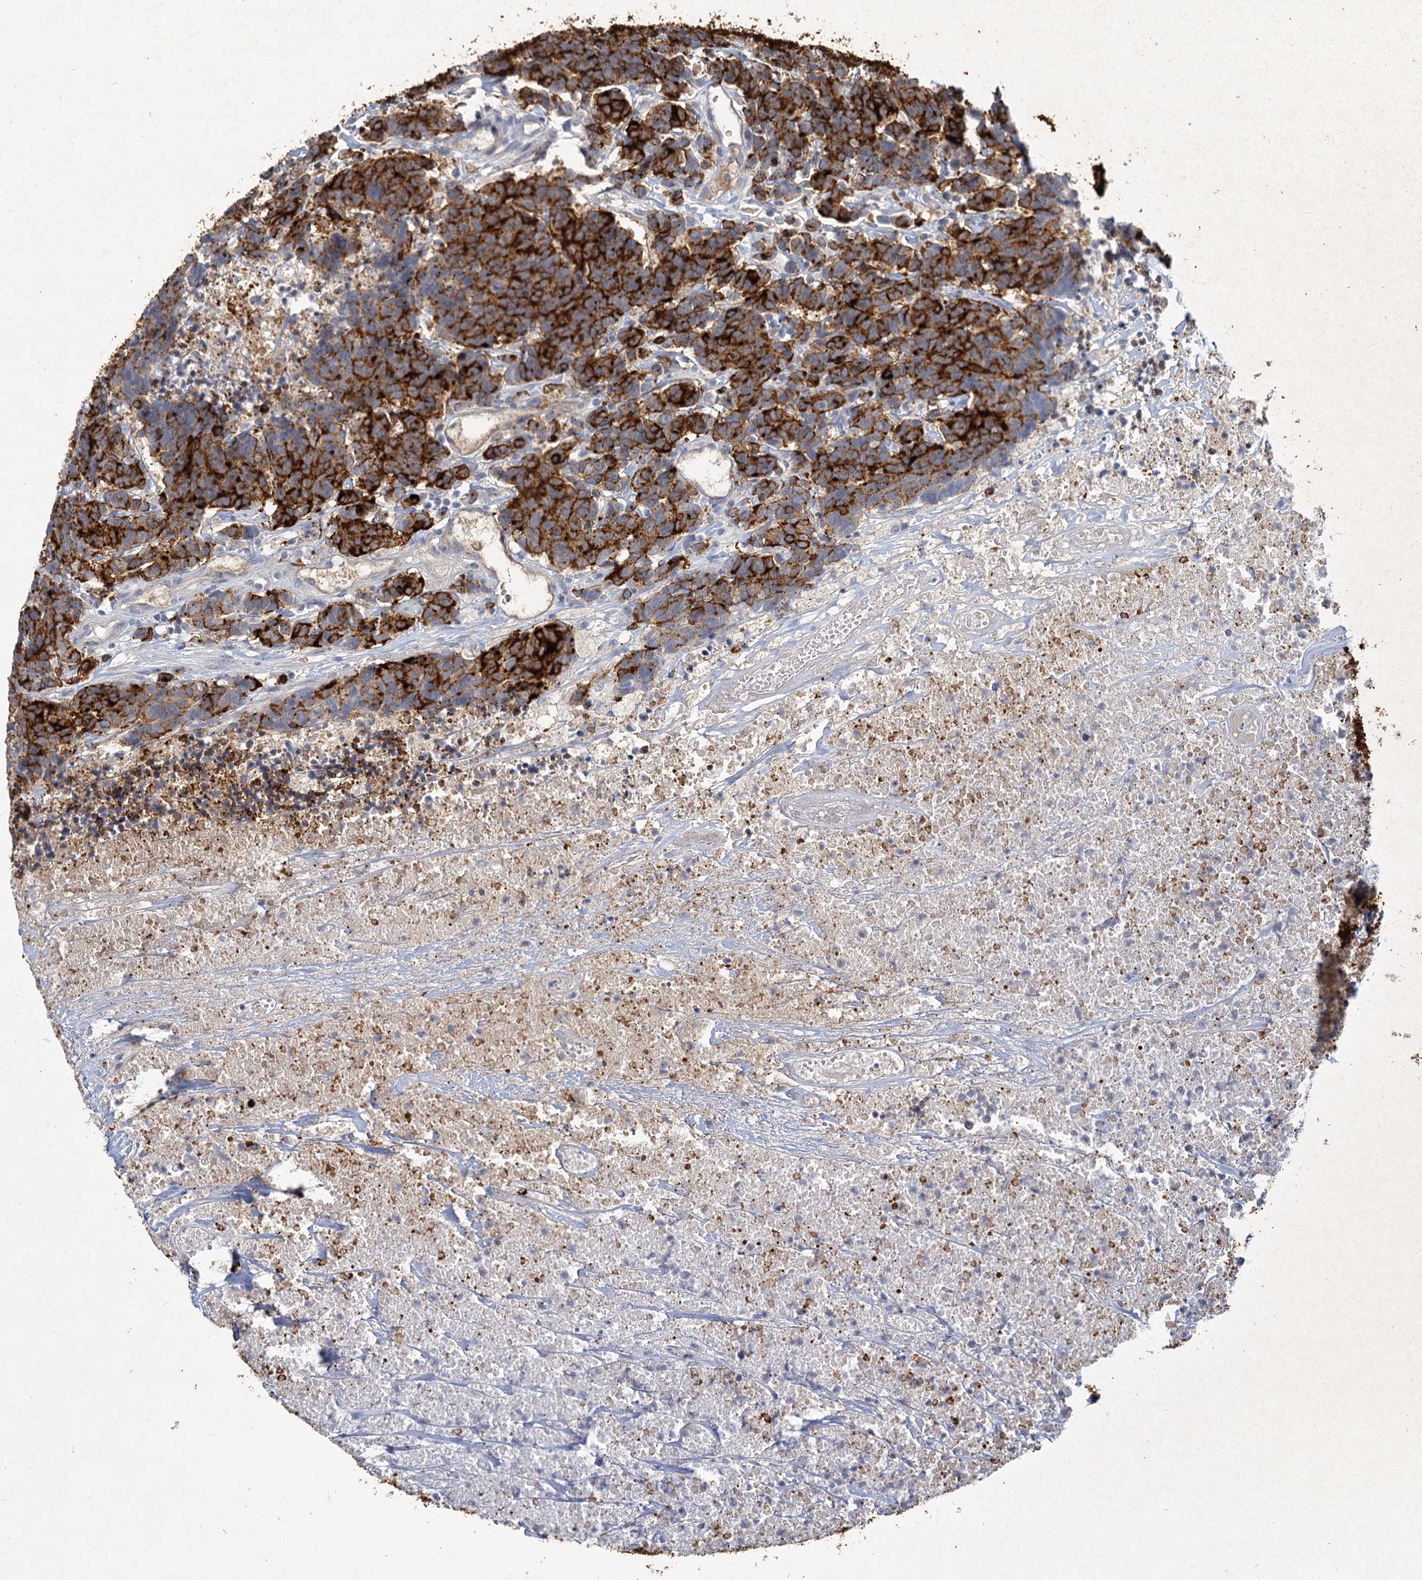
{"staining": {"intensity": "strong", "quantity": ">75%", "location": "cytoplasmic/membranous"}, "tissue": "carcinoid", "cell_type": "Tumor cells", "image_type": "cancer", "snomed": [{"axis": "morphology", "description": "Carcinoma, NOS"}, {"axis": "morphology", "description": "Carcinoid, malignant, NOS"}, {"axis": "topography", "description": "Urinary bladder"}], "caption": "Immunohistochemical staining of human carcinoma exhibits high levels of strong cytoplasmic/membranous protein positivity in approximately >75% of tumor cells. (Stains: DAB (3,3'-diaminobenzidine) in brown, nuclei in blue, Microscopy: brightfield microscopy at high magnification).", "gene": "CHGA", "patient": {"sex": "male", "age": 57}}